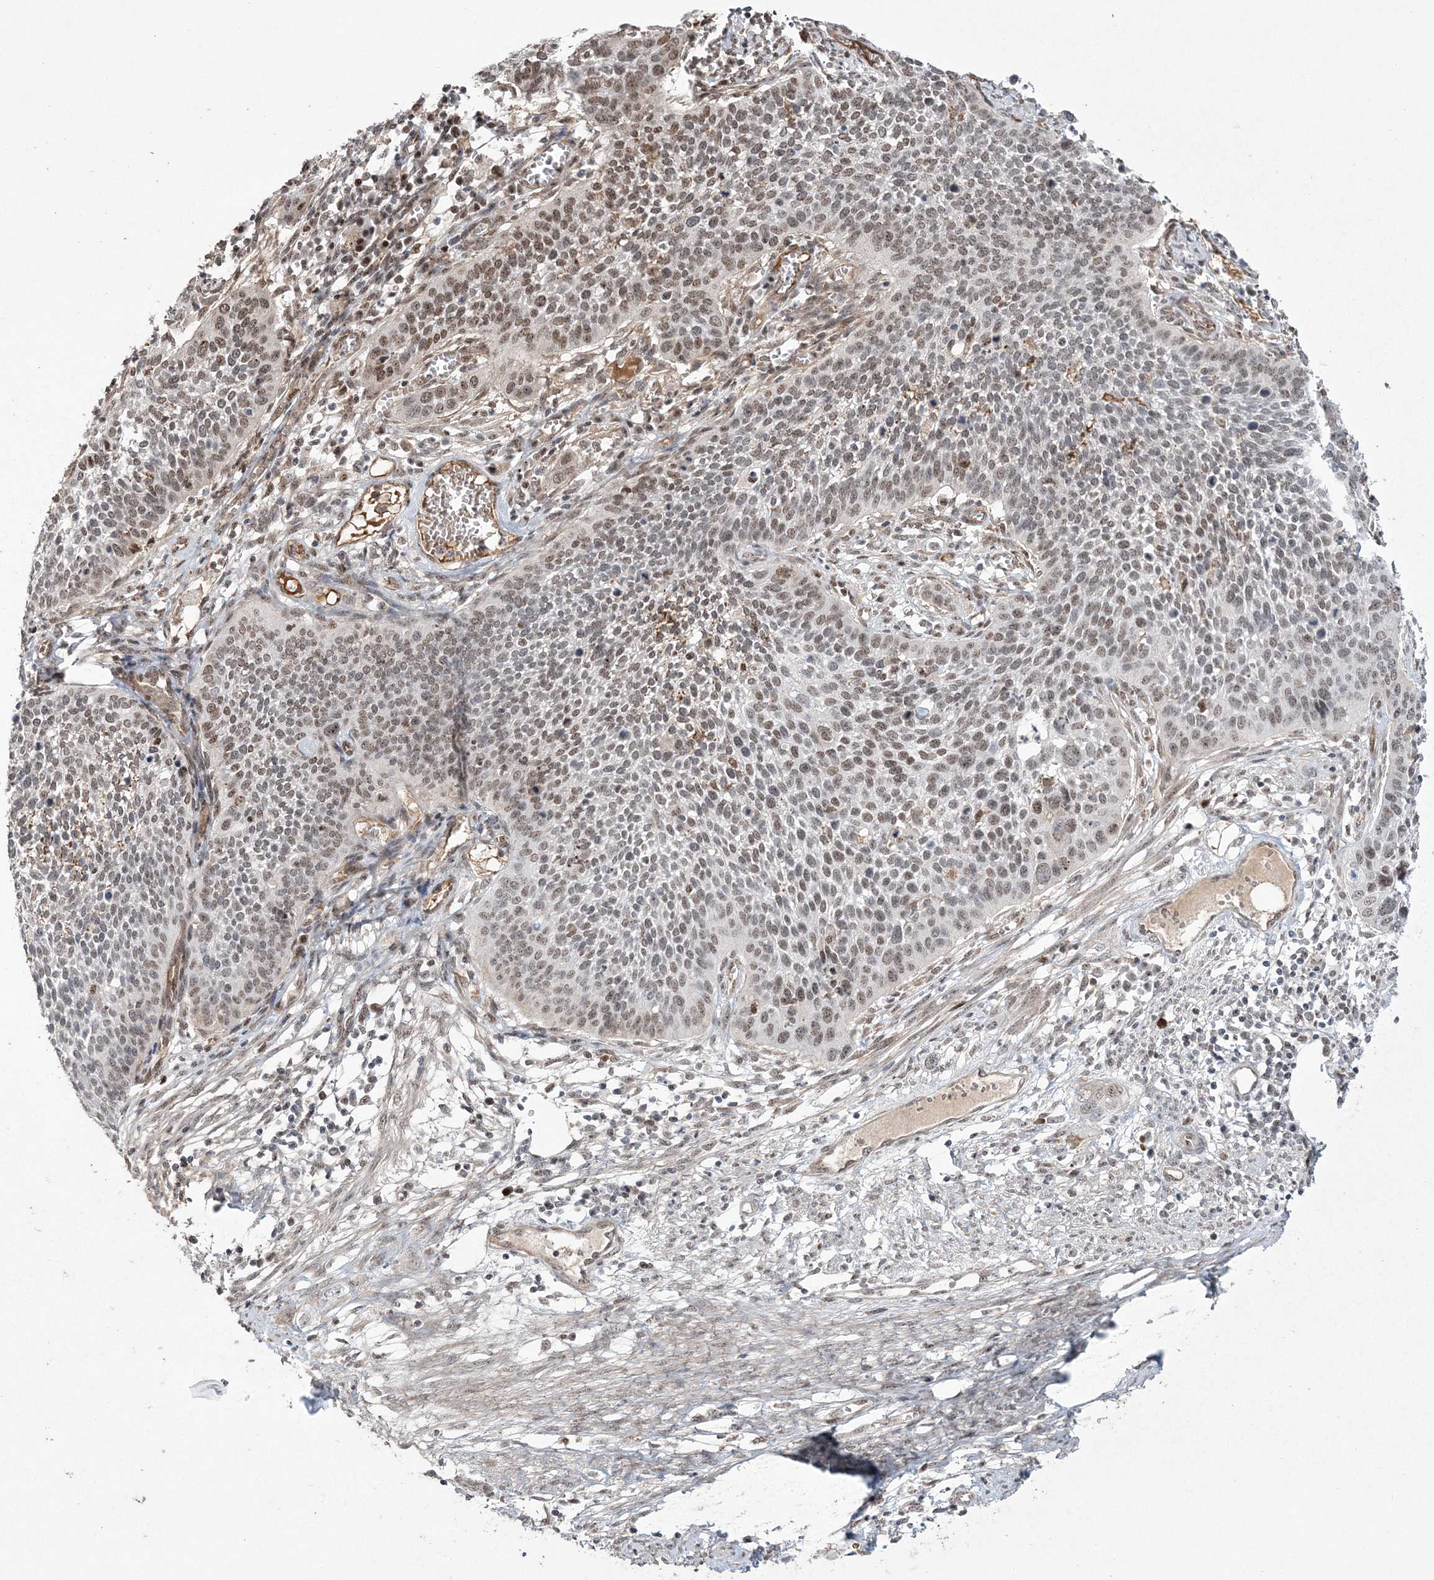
{"staining": {"intensity": "weak", "quantity": ">75%", "location": "nuclear"}, "tissue": "cervical cancer", "cell_type": "Tumor cells", "image_type": "cancer", "snomed": [{"axis": "morphology", "description": "Squamous cell carcinoma, NOS"}, {"axis": "topography", "description": "Cervix"}], "caption": "The immunohistochemical stain shows weak nuclear positivity in tumor cells of cervical cancer tissue.", "gene": "RBM17", "patient": {"sex": "female", "age": 34}}